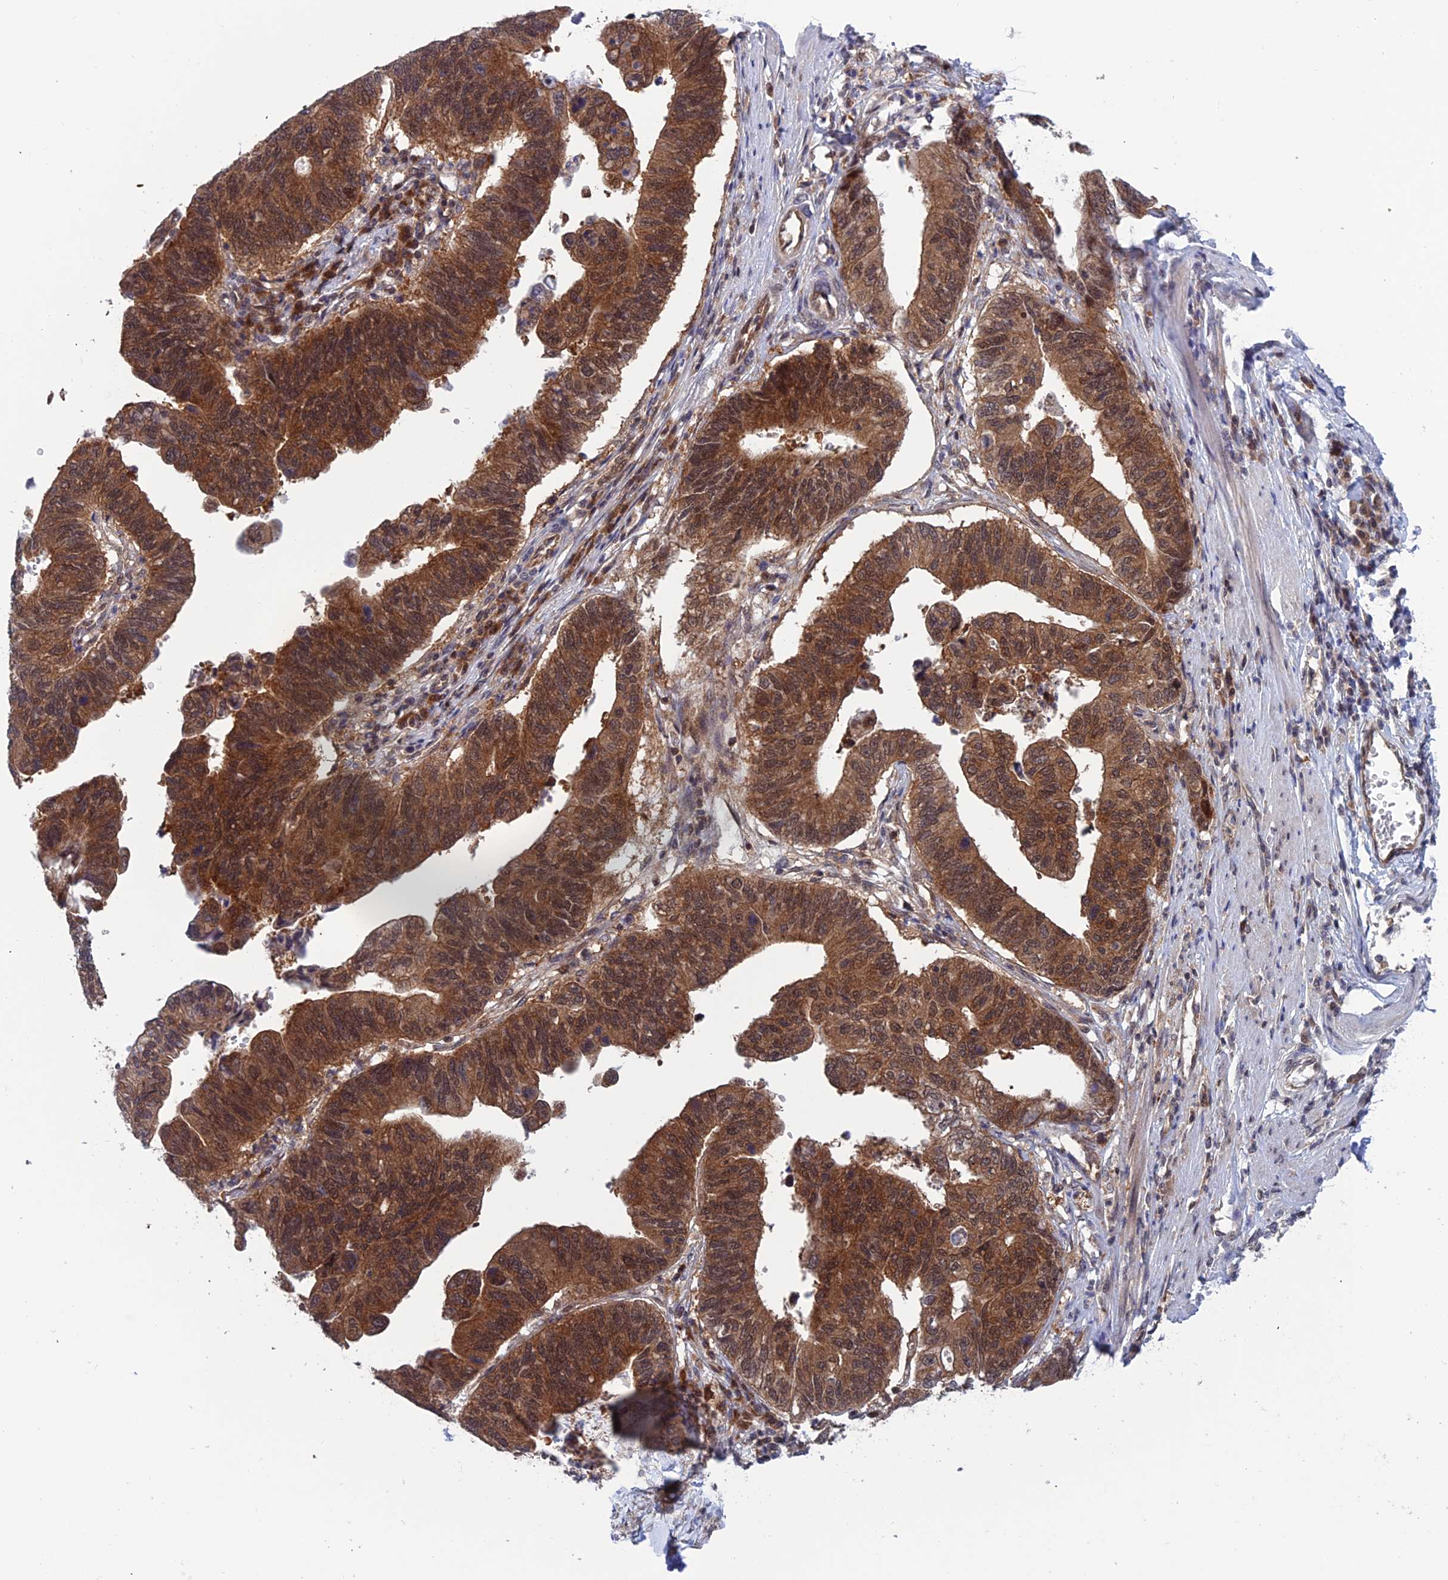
{"staining": {"intensity": "strong", "quantity": ">75%", "location": "cytoplasmic/membranous,nuclear"}, "tissue": "stomach cancer", "cell_type": "Tumor cells", "image_type": "cancer", "snomed": [{"axis": "morphology", "description": "Adenocarcinoma, NOS"}, {"axis": "topography", "description": "Stomach"}], "caption": "The histopathology image demonstrates immunohistochemical staining of adenocarcinoma (stomach). There is strong cytoplasmic/membranous and nuclear staining is appreciated in approximately >75% of tumor cells.", "gene": "IGBP1", "patient": {"sex": "male", "age": 59}}